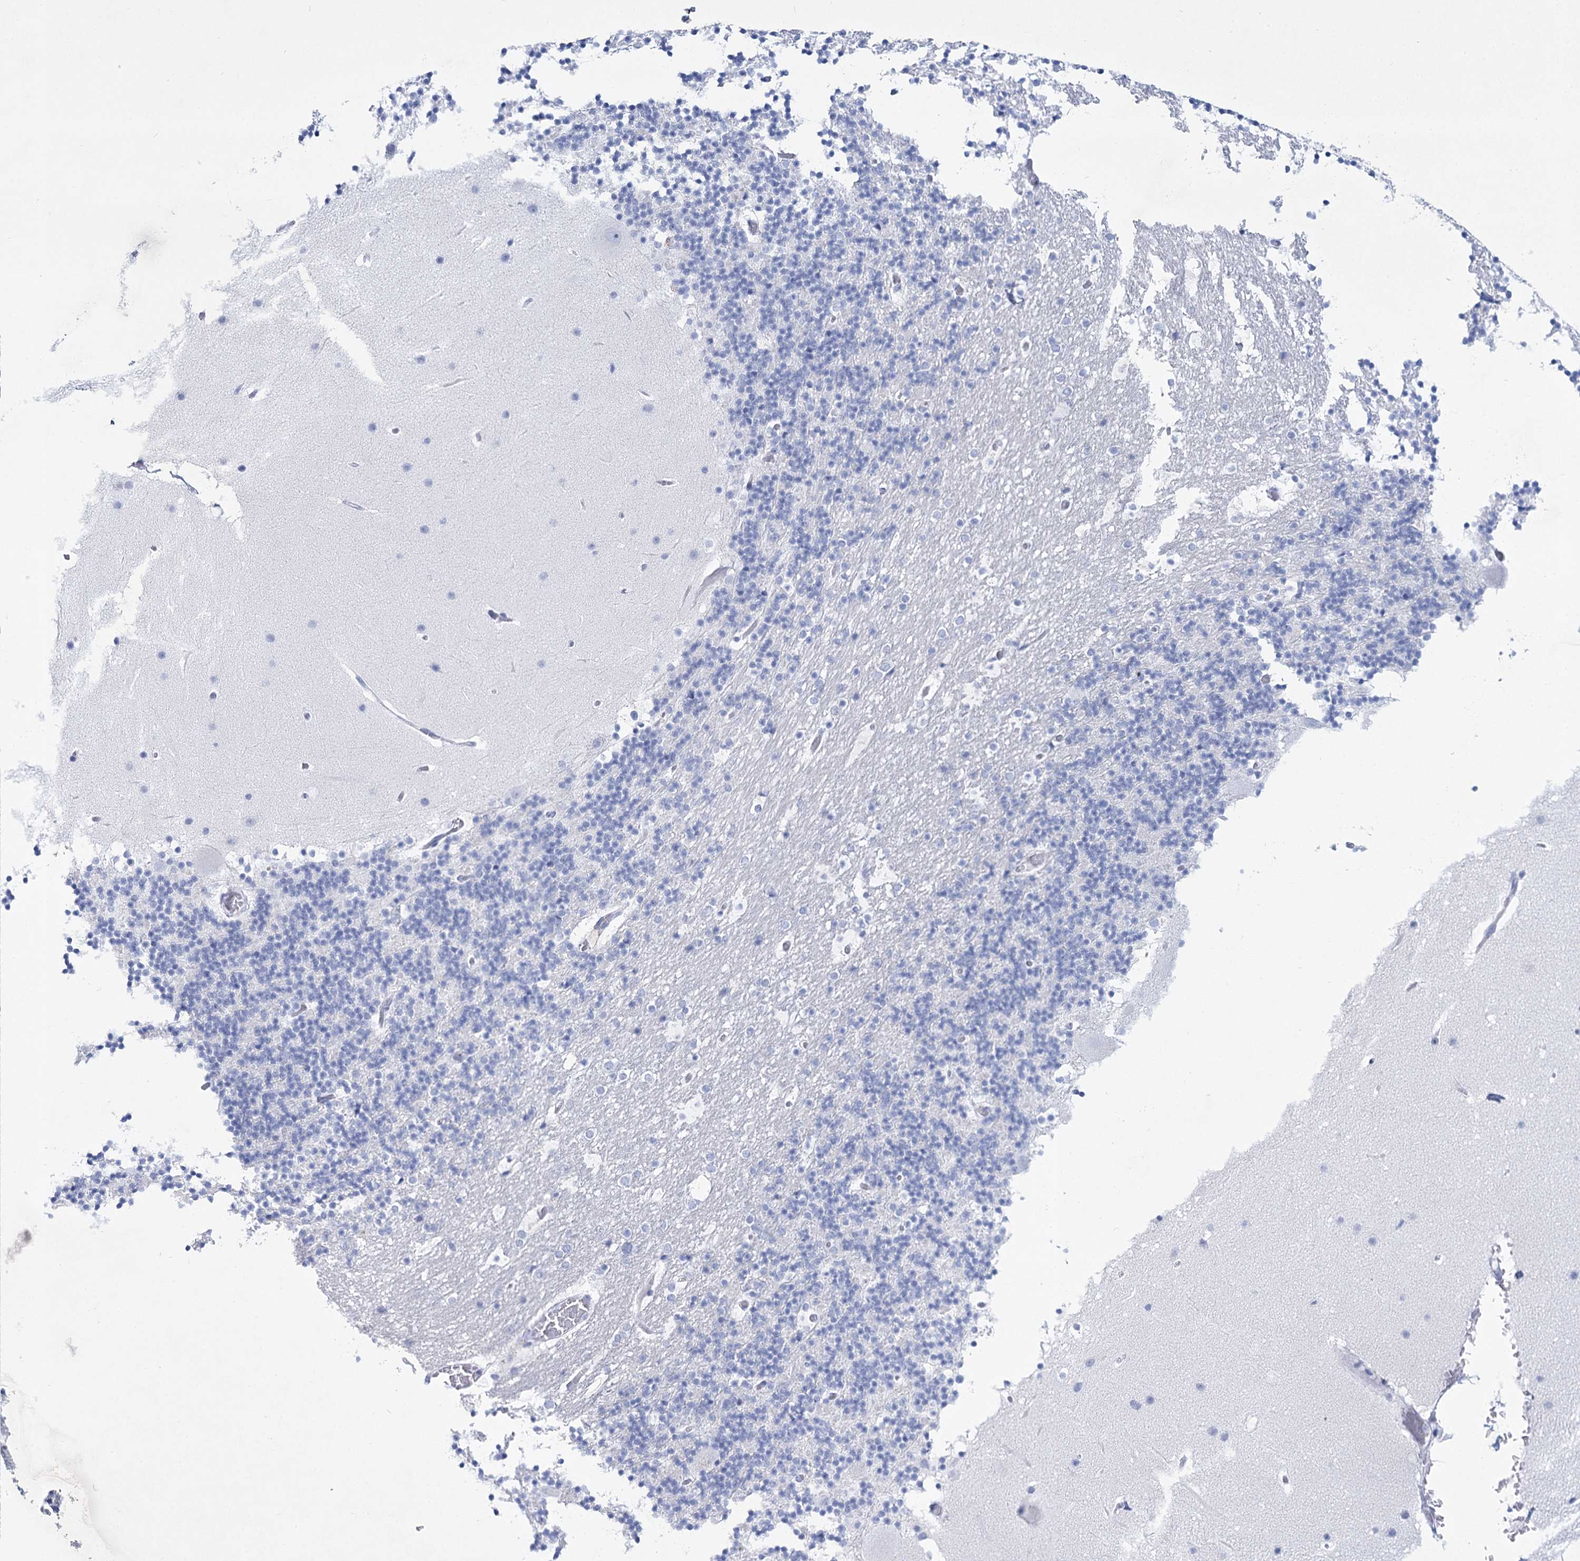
{"staining": {"intensity": "negative", "quantity": "none", "location": "none"}, "tissue": "cerebellum", "cell_type": "Cells in granular layer", "image_type": "normal", "snomed": [{"axis": "morphology", "description": "Normal tissue, NOS"}, {"axis": "topography", "description": "Cerebellum"}], "caption": "The histopathology image displays no staining of cells in granular layer in benign cerebellum. (DAB (3,3'-diaminobenzidine) immunohistochemistry, high magnification).", "gene": "RNF186", "patient": {"sex": "male", "age": 57}}